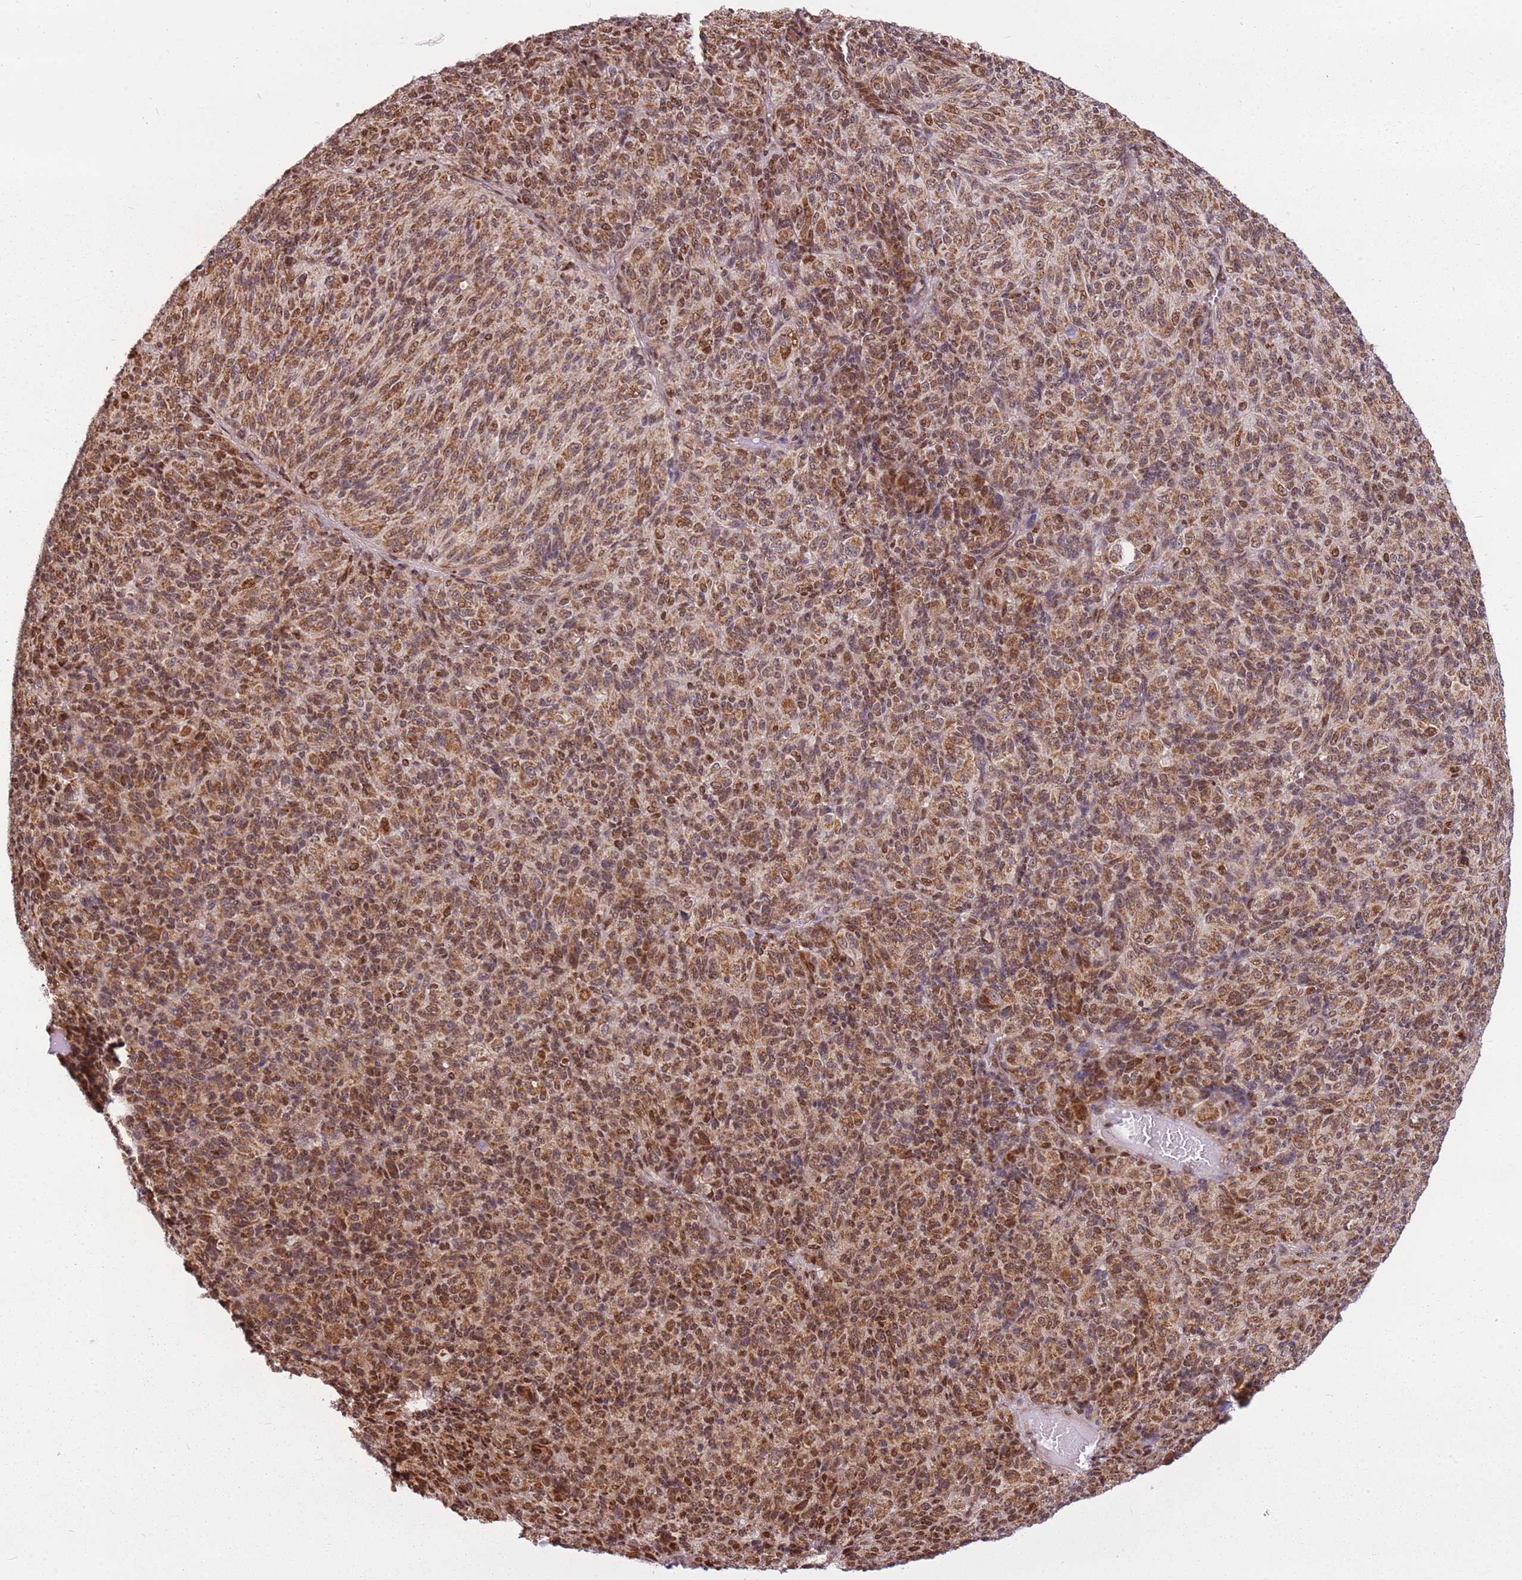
{"staining": {"intensity": "moderate", "quantity": ">75%", "location": "cytoplasmic/membranous,nuclear"}, "tissue": "melanoma", "cell_type": "Tumor cells", "image_type": "cancer", "snomed": [{"axis": "morphology", "description": "Malignant melanoma, Metastatic site"}, {"axis": "topography", "description": "Brain"}], "caption": "Protein analysis of melanoma tissue shows moderate cytoplasmic/membranous and nuclear expression in about >75% of tumor cells. (DAB IHC with brightfield microscopy, high magnification).", "gene": "PCTP", "patient": {"sex": "female", "age": 56}}